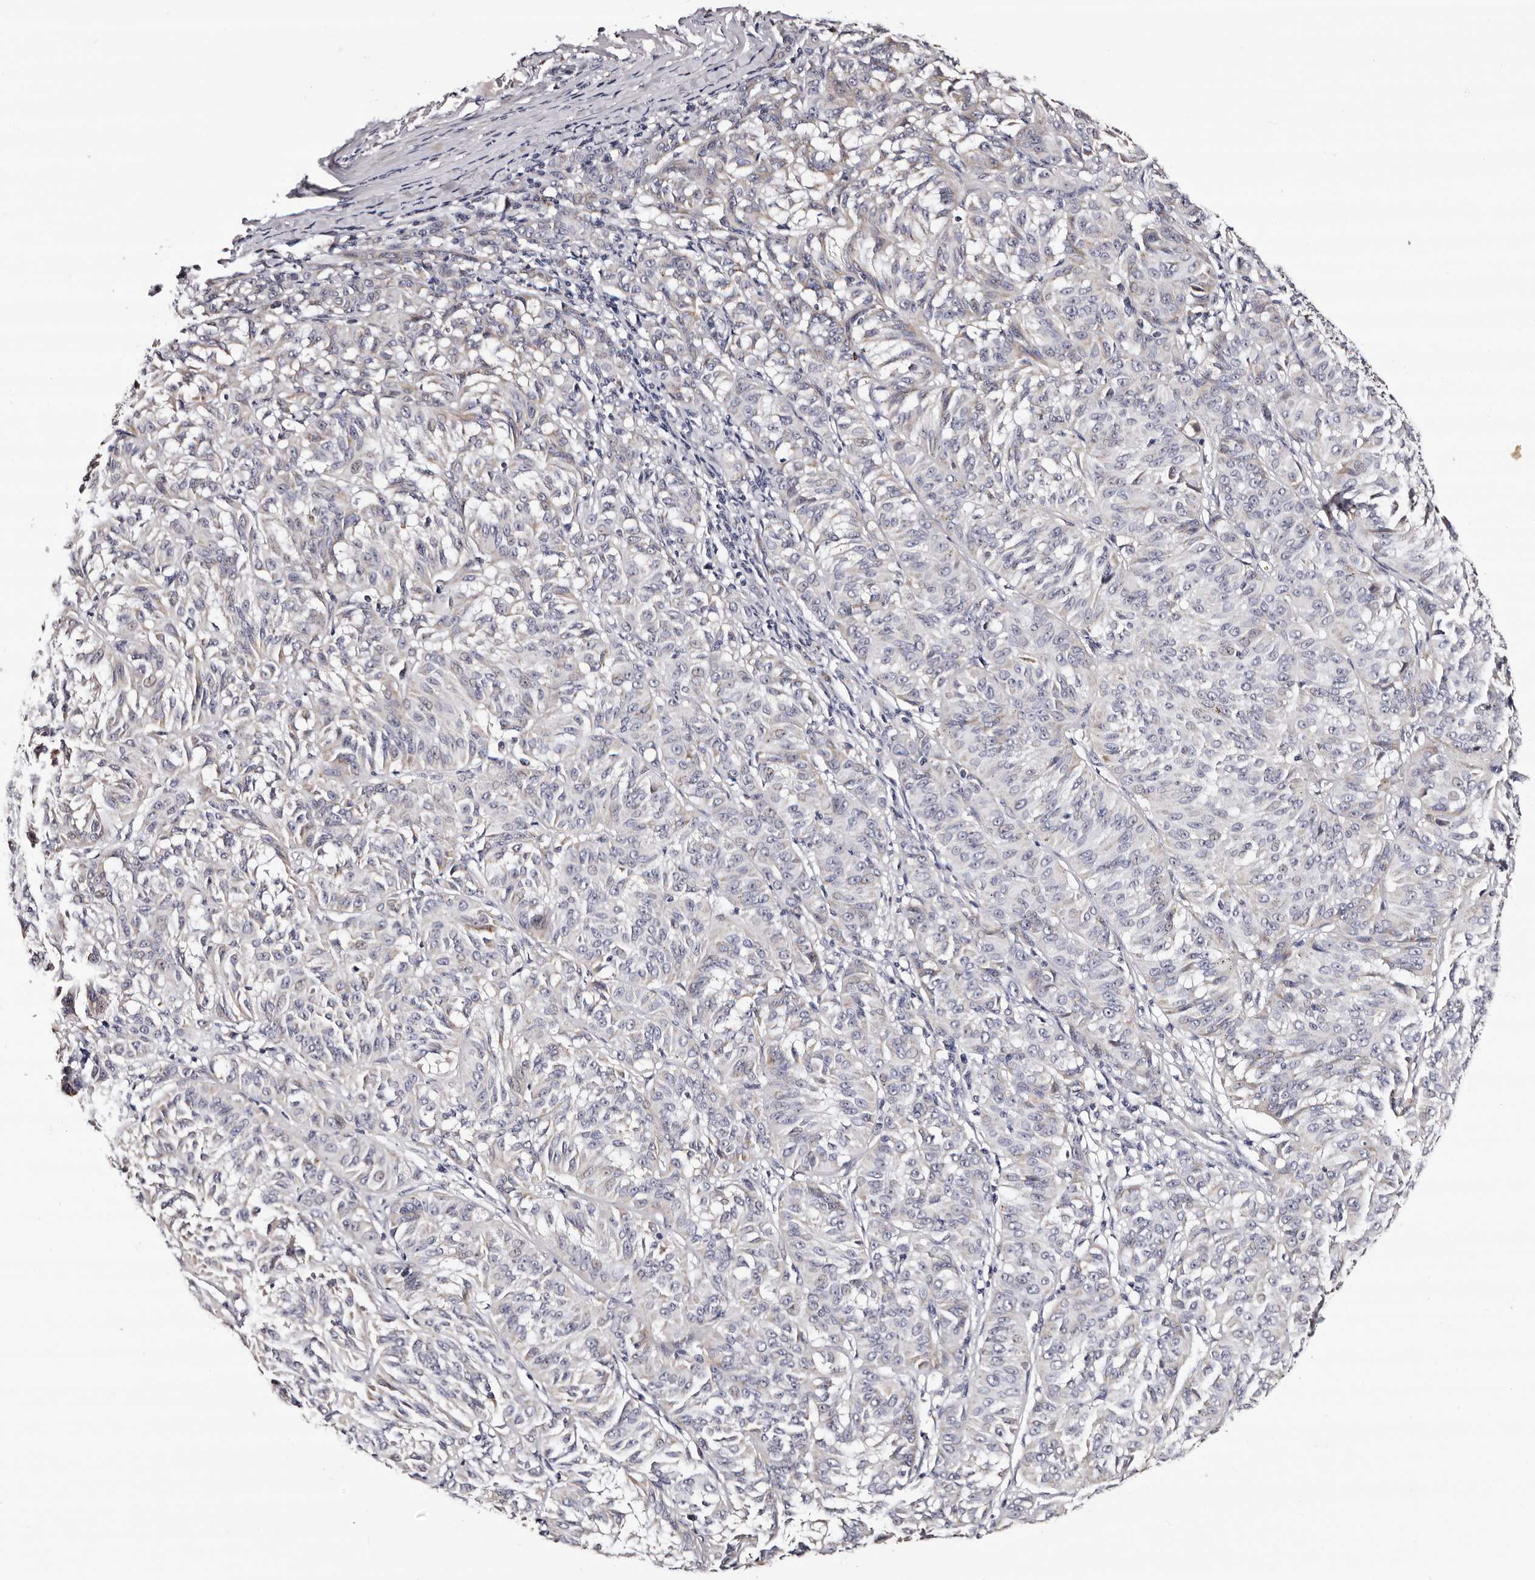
{"staining": {"intensity": "weak", "quantity": "<25%", "location": "cytoplasmic/membranous"}, "tissue": "melanoma", "cell_type": "Tumor cells", "image_type": "cancer", "snomed": [{"axis": "morphology", "description": "Malignant melanoma, NOS"}, {"axis": "topography", "description": "Skin"}], "caption": "High magnification brightfield microscopy of melanoma stained with DAB (3,3'-diaminobenzidine) (brown) and counterstained with hematoxylin (blue): tumor cells show no significant positivity.", "gene": "TAF4B", "patient": {"sex": "female", "age": 72}}